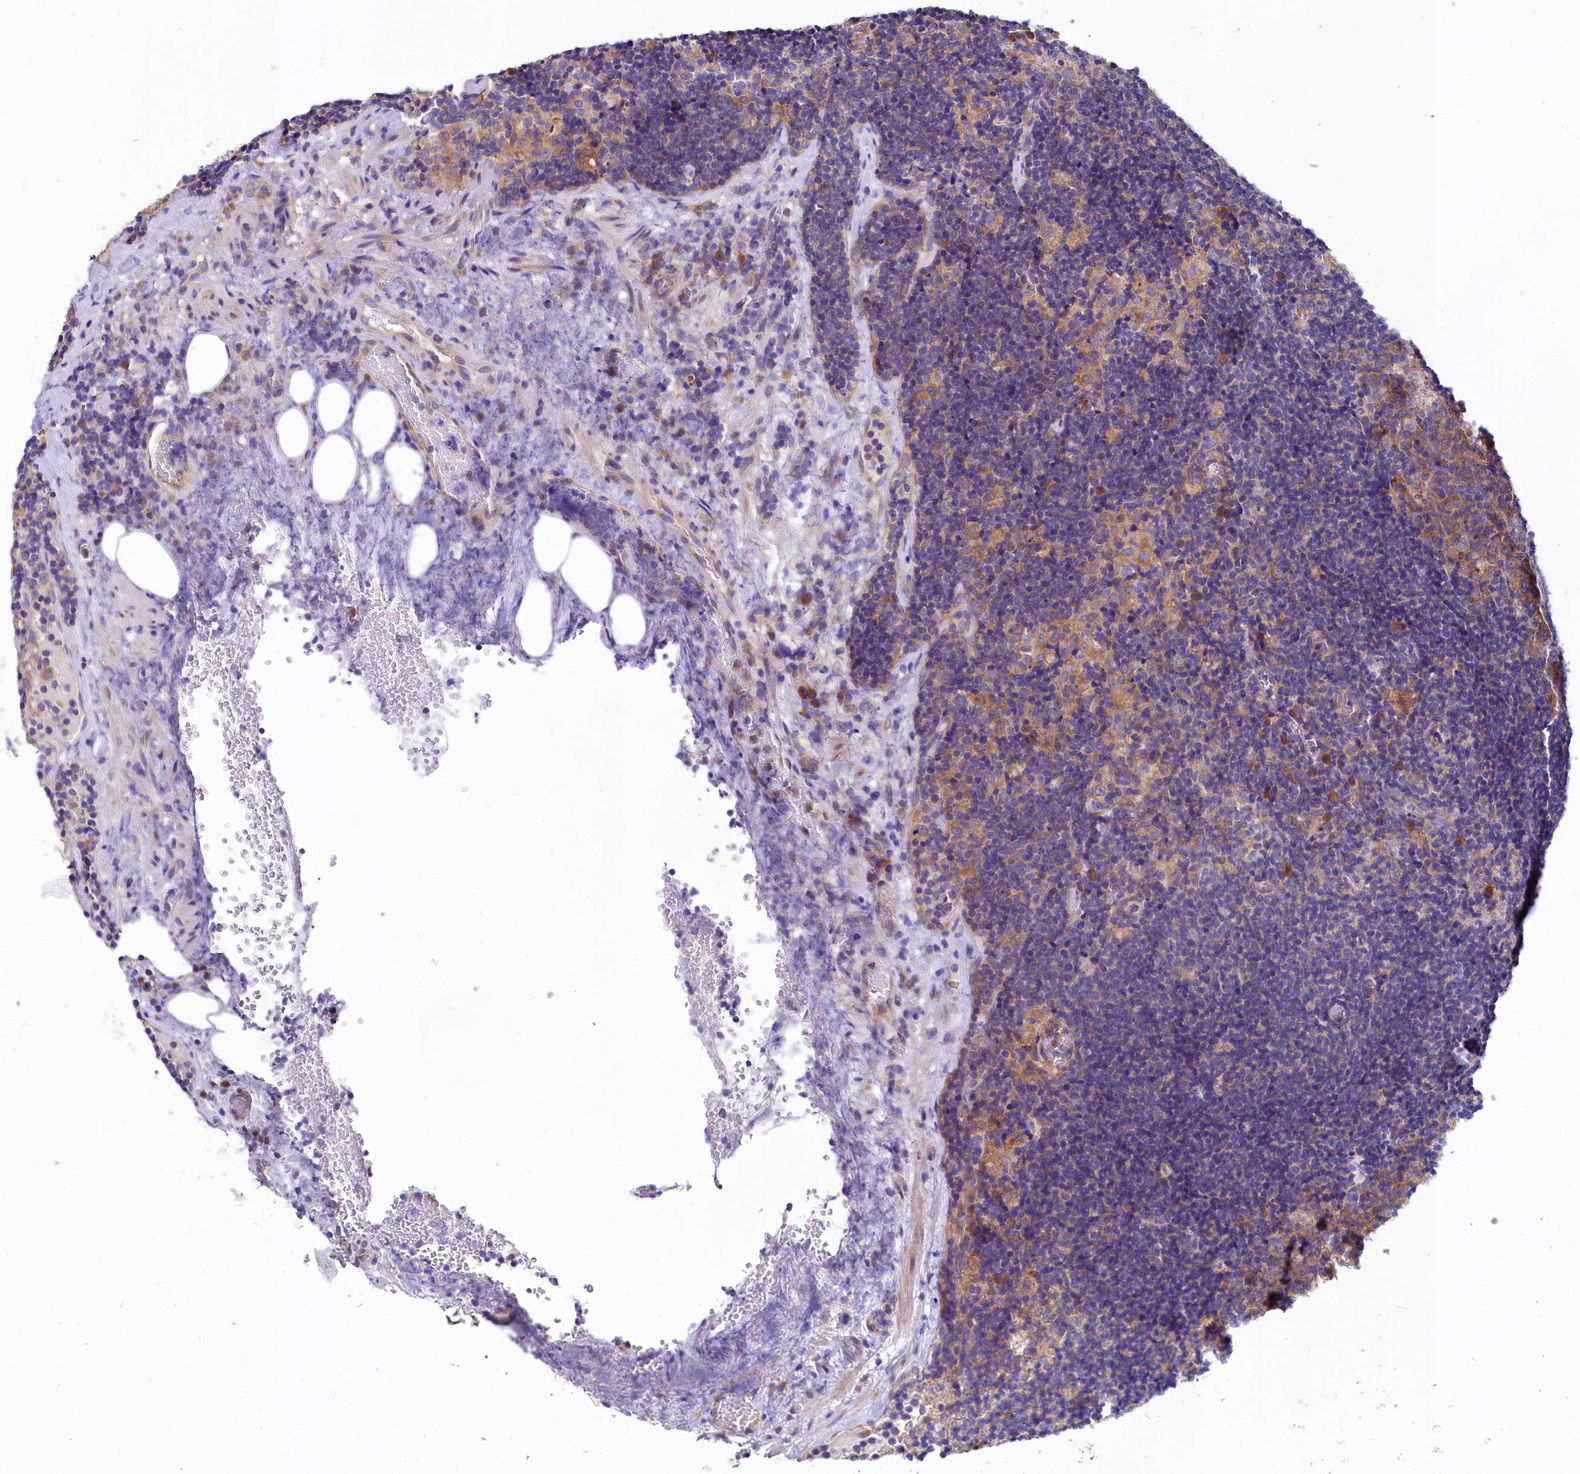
{"staining": {"intensity": "moderate", "quantity": "<25%", "location": "cytoplasmic/membranous"}, "tissue": "lymph node", "cell_type": "Non-germinal center cells", "image_type": "normal", "snomed": [{"axis": "morphology", "description": "Normal tissue, NOS"}, {"axis": "topography", "description": "Lymph node"}], "caption": "Normal lymph node shows moderate cytoplasmic/membranous positivity in approximately <25% of non-germinal center cells.", "gene": "QARS1", "patient": {"sex": "male", "age": 69}}